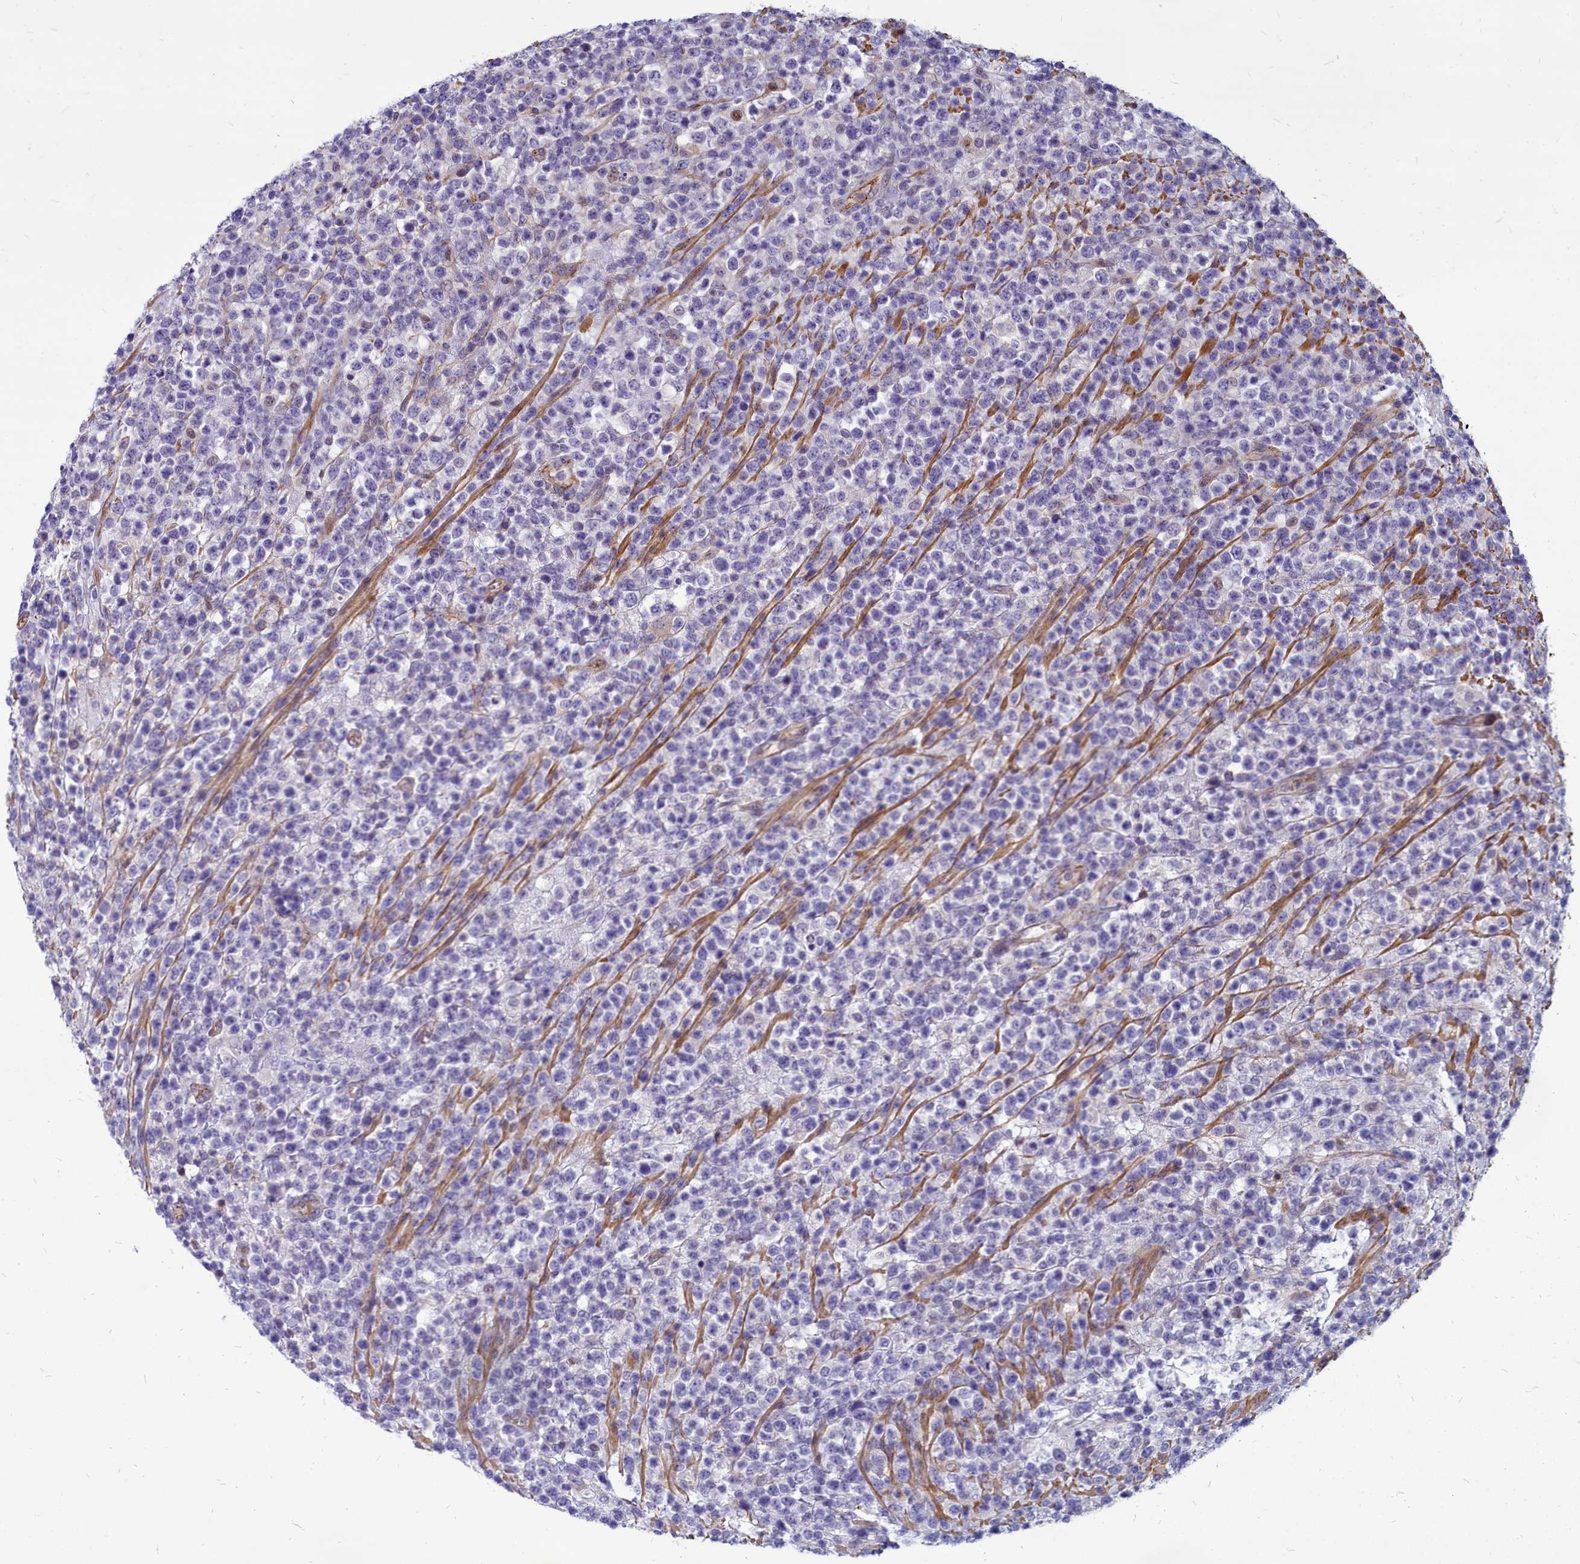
{"staining": {"intensity": "negative", "quantity": "none", "location": "none"}, "tissue": "lymphoma", "cell_type": "Tumor cells", "image_type": "cancer", "snomed": [{"axis": "morphology", "description": "Malignant lymphoma, non-Hodgkin's type, High grade"}, {"axis": "topography", "description": "Colon"}], "caption": "Immunohistochemistry micrograph of neoplastic tissue: lymphoma stained with DAB (3,3'-diaminobenzidine) shows no significant protein expression in tumor cells.", "gene": "TTC5", "patient": {"sex": "female", "age": 53}}